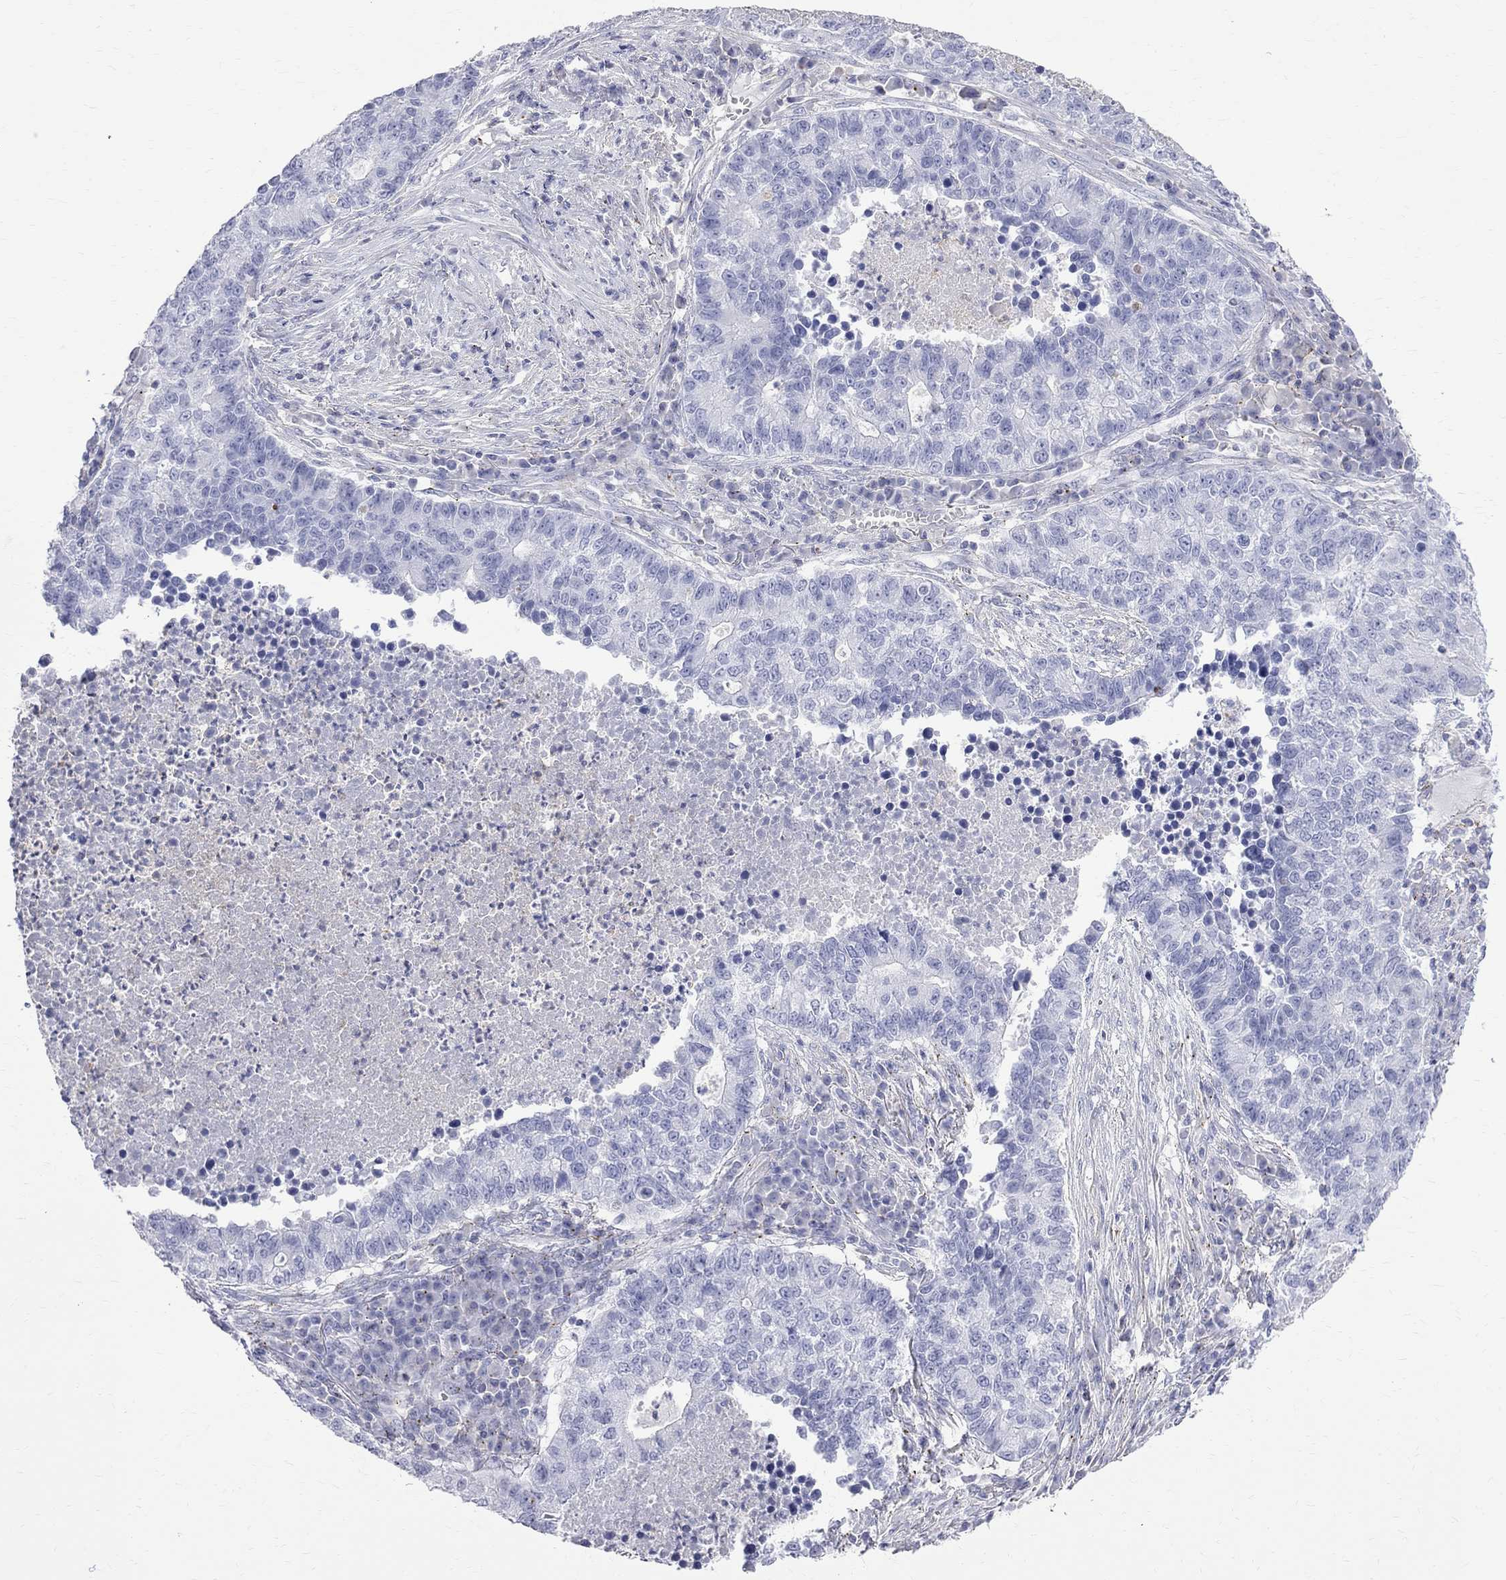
{"staining": {"intensity": "negative", "quantity": "none", "location": "none"}, "tissue": "lung cancer", "cell_type": "Tumor cells", "image_type": "cancer", "snomed": [{"axis": "morphology", "description": "Adenocarcinoma, NOS"}, {"axis": "topography", "description": "Lung"}], "caption": "Histopathology image shows no significant protein expression in tumor cells of adenocarcinoma (lung).", "gene": "S100A3", "patient": {"sex": "male", "age": 57}}